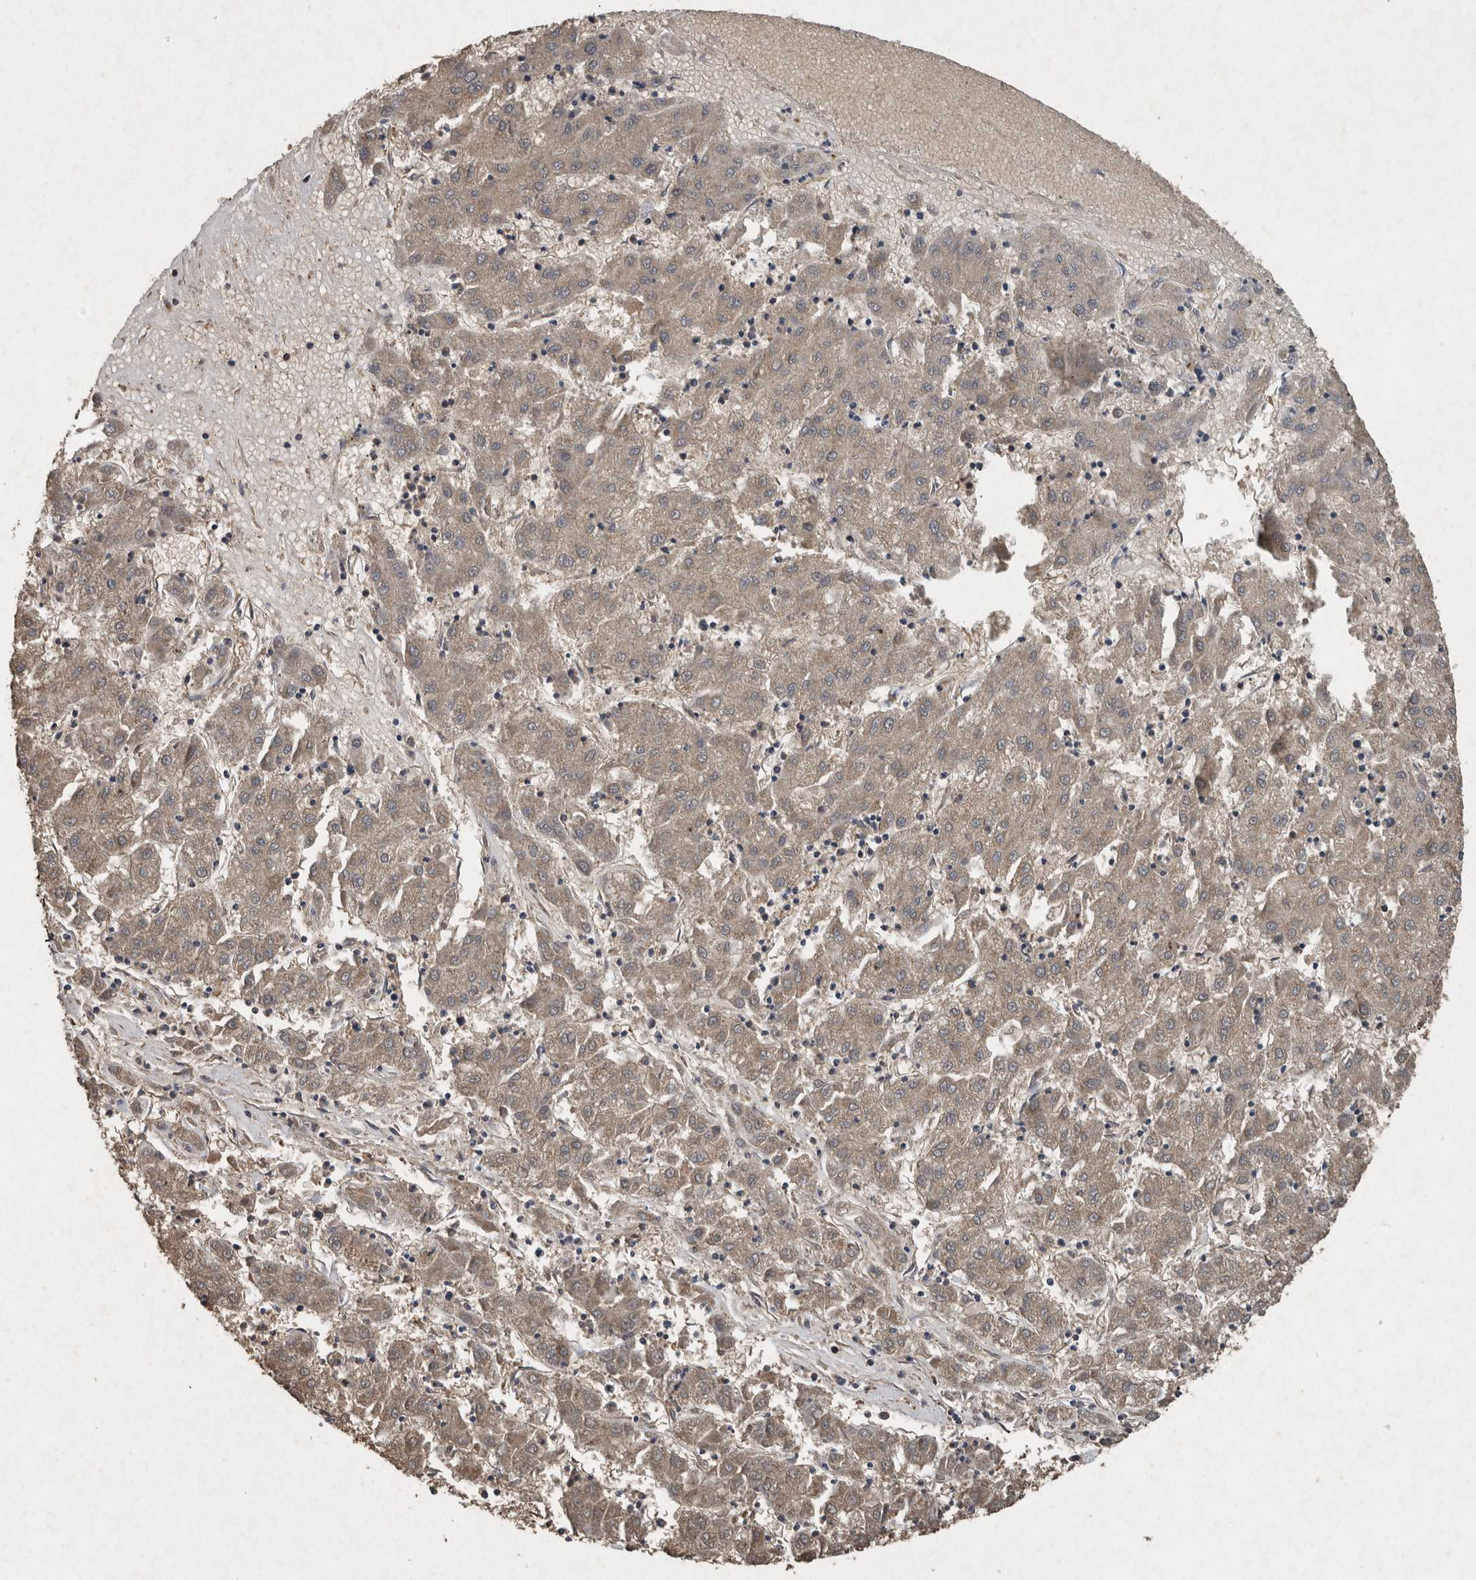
{"staining": {"intensity": "moderate", "quantity": ">75%", "location": "cytoplasmic/membranous"}, "tissue": "liver cancer", "cell_type": "Tumor cells", "image_type": "cancer", "snomed": [{"axis": "morphology", "description": "Carcinoma, Hepatocellular, NOS"}, {"axis": "topography", "description": "Liver"}], "caption": "Hepatocellular carcinoma (liver) tissue exhibits moderate cytoplasmic/membranous staining in approximately >75% of tumor cells, visualized by immunohistochemistry. The staining was performed using DAB (3,3'-diaminobenzidine), with brown indicating positive protein expression. Nuclei are stained blue with hematoxylin.", "gene": "FGFRL1", "patient": {"sex": "male", "age": 72}}